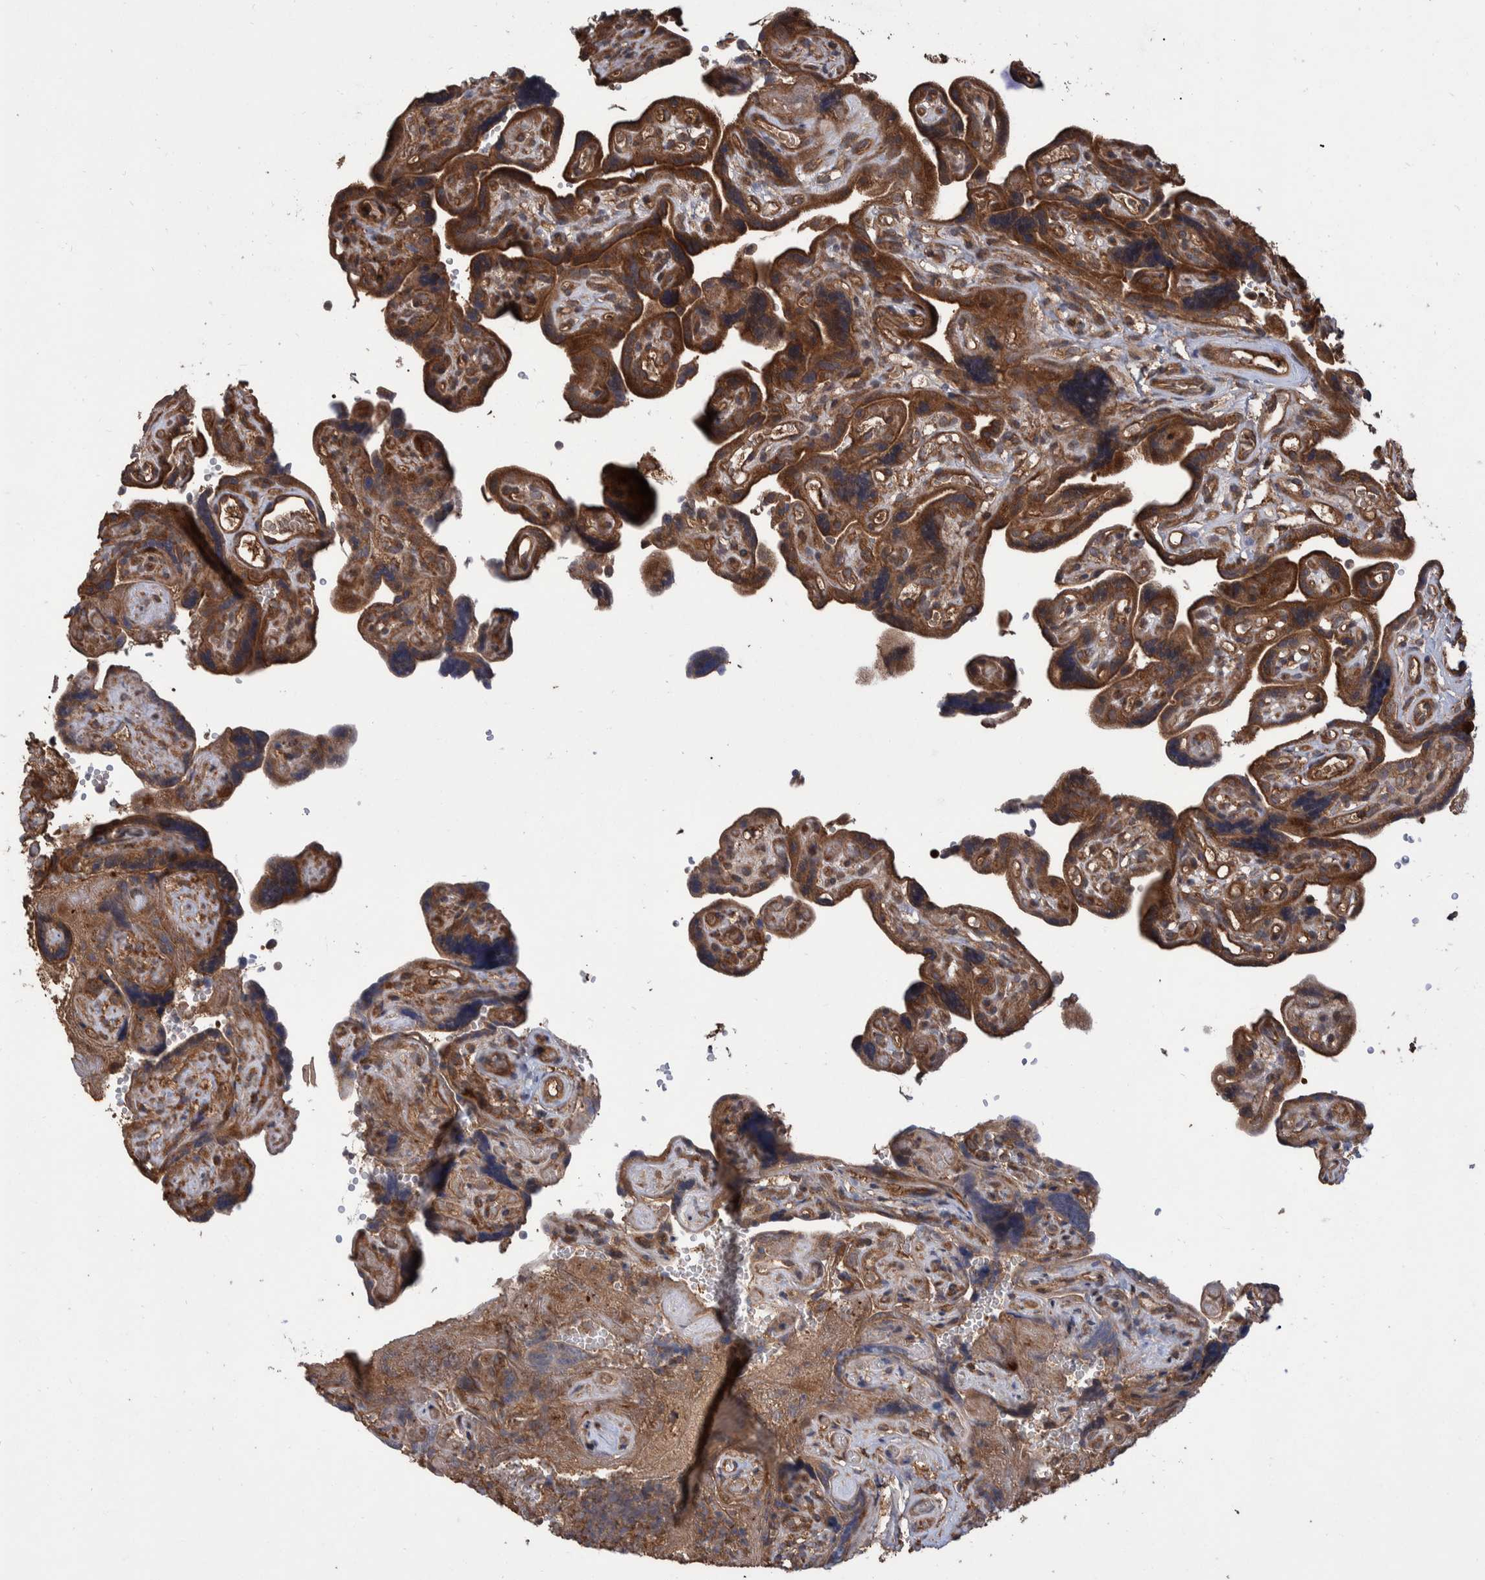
{"staining": {"intensity": "moderate", "quantity": ">75%", "location": "cytoplasmic/membranous"}, "tissue": "placenta", "cell_type": "Decidual cells", "image_type": "normal", "snomed": [{"axis": "morphology", "description": "Normal tissue, NOS"}, {"axis": "topography", "description": "Placenta"}], "caption": "Immunohistochemistry (IHC) of benign human placenta exhibits medium levels of moderate cytoplasmic/membranous expression in about >75% of decidual cells. The protein is shown in brown color, while the nuclei are stained blue.", "gene": "VBP1", "patient": {"sex": "female", "age": 30}}